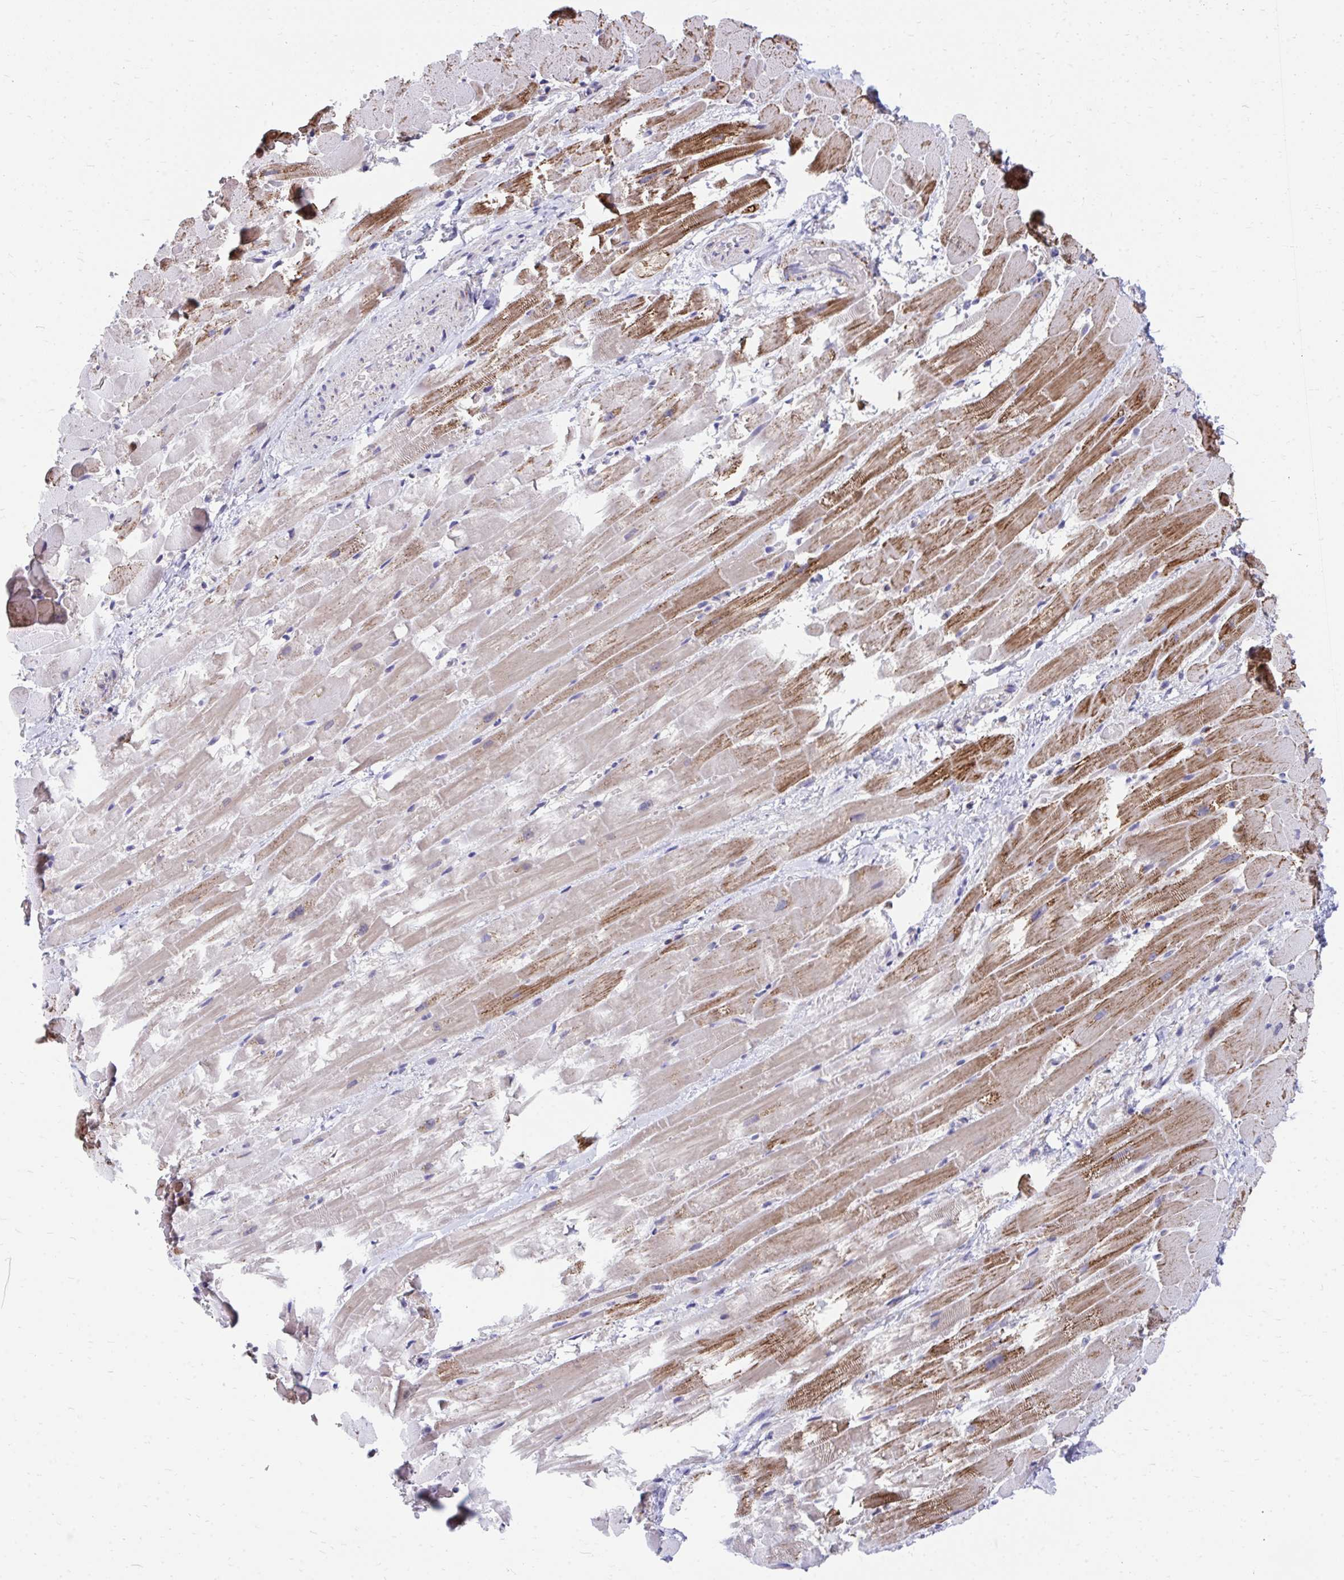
{"staining": {"intensity": "moderate", "quantity": "25%-75%", "location": "cytoplasmic/membranous"}, "tissue": "heart muscle", "cell_type": "Cardiomyocytes", "image_type": "normal", "snomed": [{"axis": "morphology", "description": "Normal tissue, NOS"}, {"axis": "topography", "description": "Heart"}], "caption": "Immunohistochemistry (IHC) (DAB (3,3'-diaminobenzidine)) staining of benign heart muscle displays moderate cytoplasmic/membranous protein staining in about 25%-75% of cardiomyocytes.", "gene": "FHIP1B", "patient": {"sex": "male", "age": 37}}